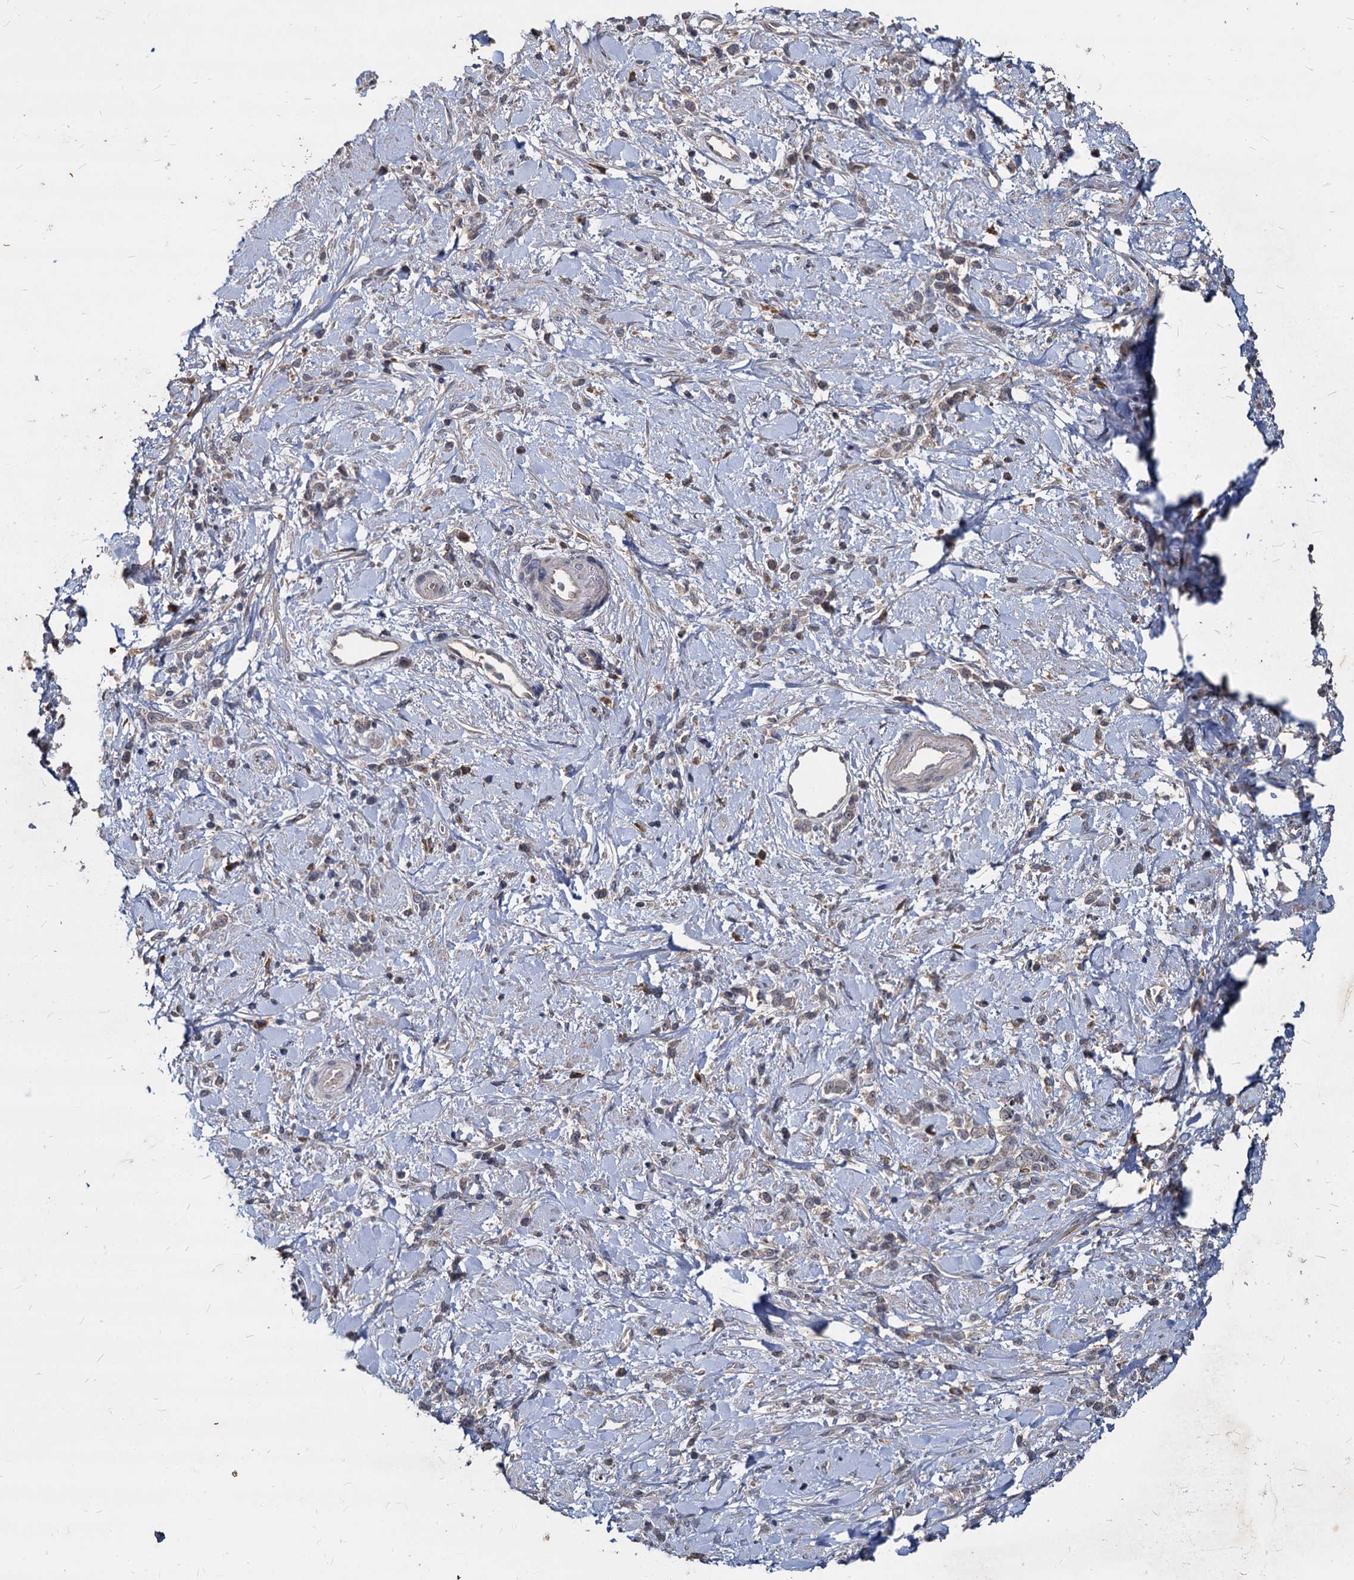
{"staining": {"intensity": "weak", "quantity": "<25%", "location": "cytoplasmic/membranous"}, "tissue": "stomach cancer", "cell_type": "Tumor cells", "image_type": "cancer", "snomed": [{"axis": "morphology", "description": "Adenocarcinoma, NOS"}, {"axis": "topography", "description": "Stomach"}], "caption": "Immunohistochemistry (IHC) photomicrograph of neoplastic tissue: human adenocarcinoma (stomach) stained with DAB displays no significant protein staining in tumor cells.", "gene": "CCDC184", "patient": {"sex": "female", "age": 60}}